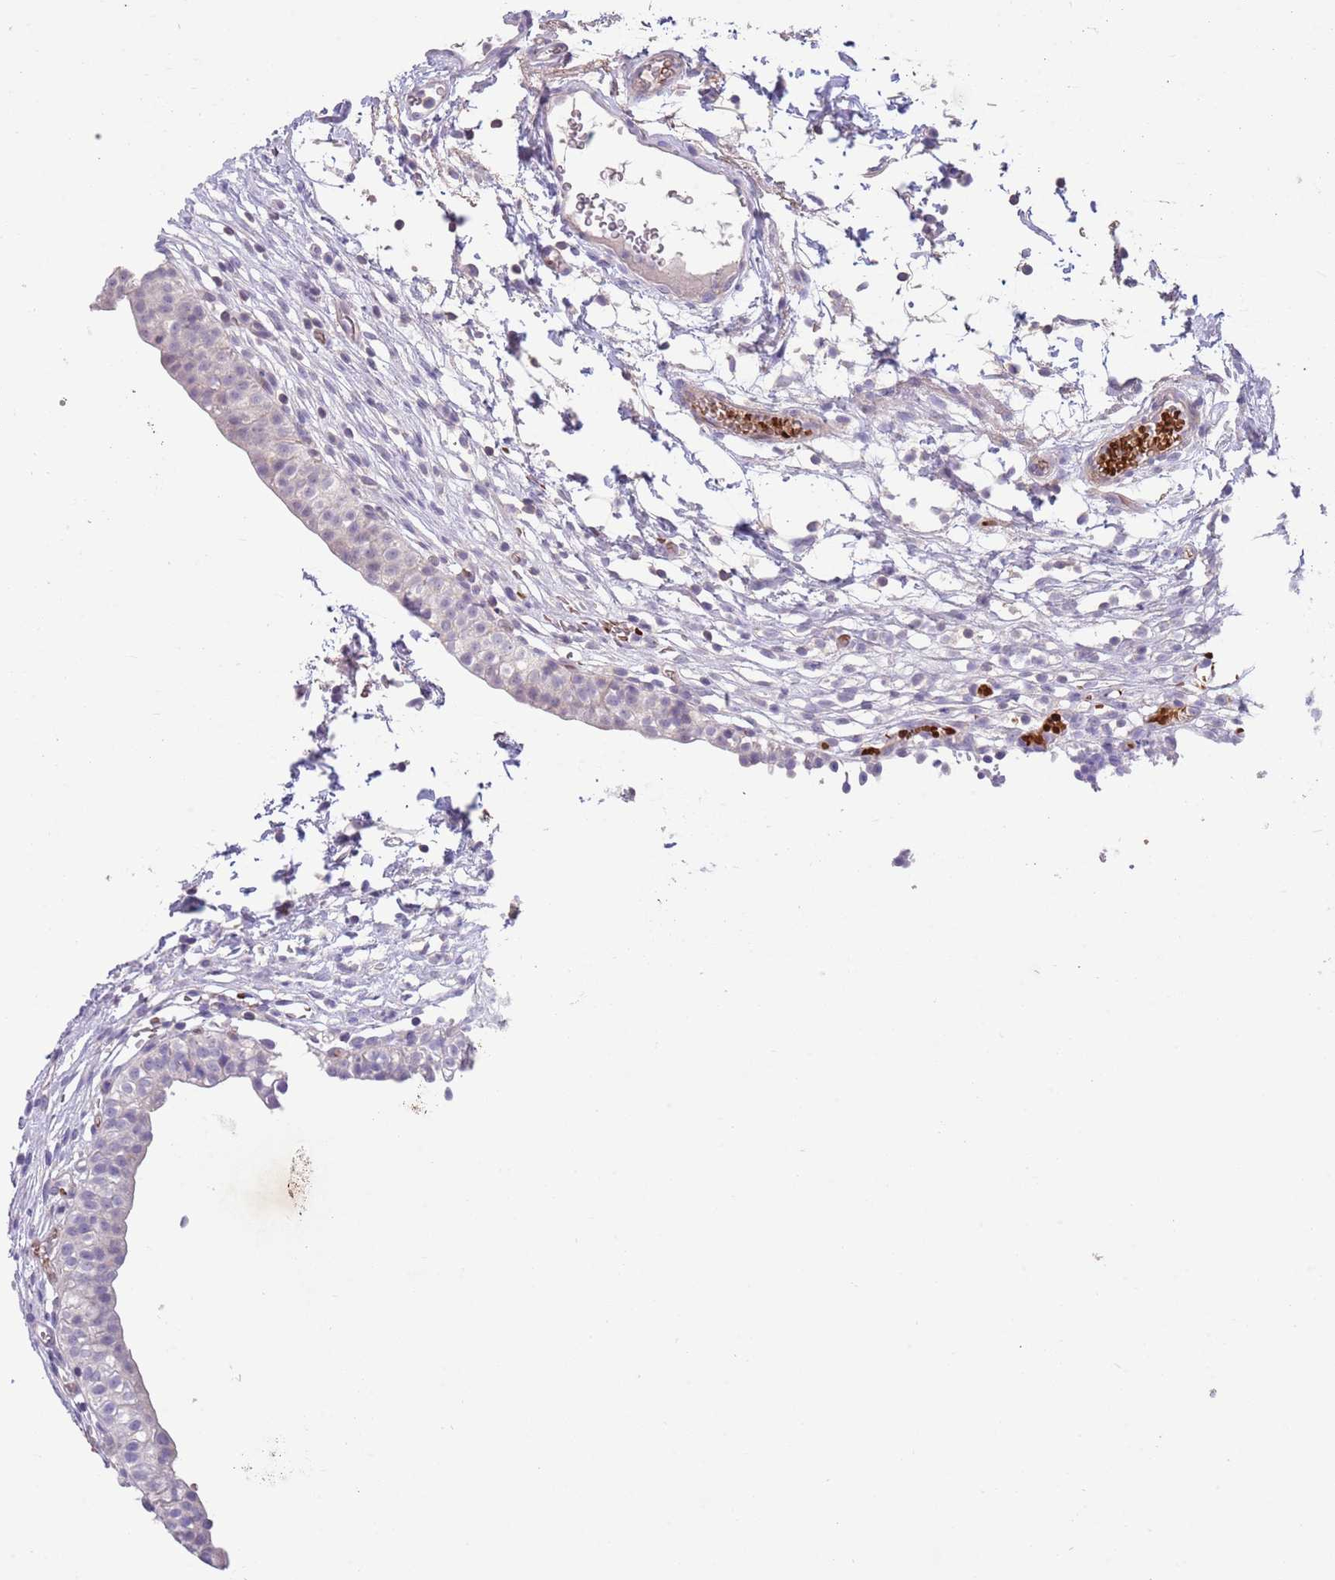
{"staining": {"intensity": "negative", "quantity": "none", "location": "none"}, "tissue": "urinary bladder", "cell_type": "Urothelial cells", "image_type": "normal", "snomed": [{"axis": "morphology", "description": "Normal tissue, NOS"}, {"axis": "topography", "description": "Urinary bladder"}, {"axis": "topography", "description": "Peripheral nerve tissue"}], "caption": "This micrograph is of benign urinary bladder stained with immunohistochemistry (IHC) to label a protein in brown with the nuclei are counter-stained blue. There is no positivity in urothelial cells.", "gene": "ZNF14", "patient": {"sex": "male", "age": 55}}